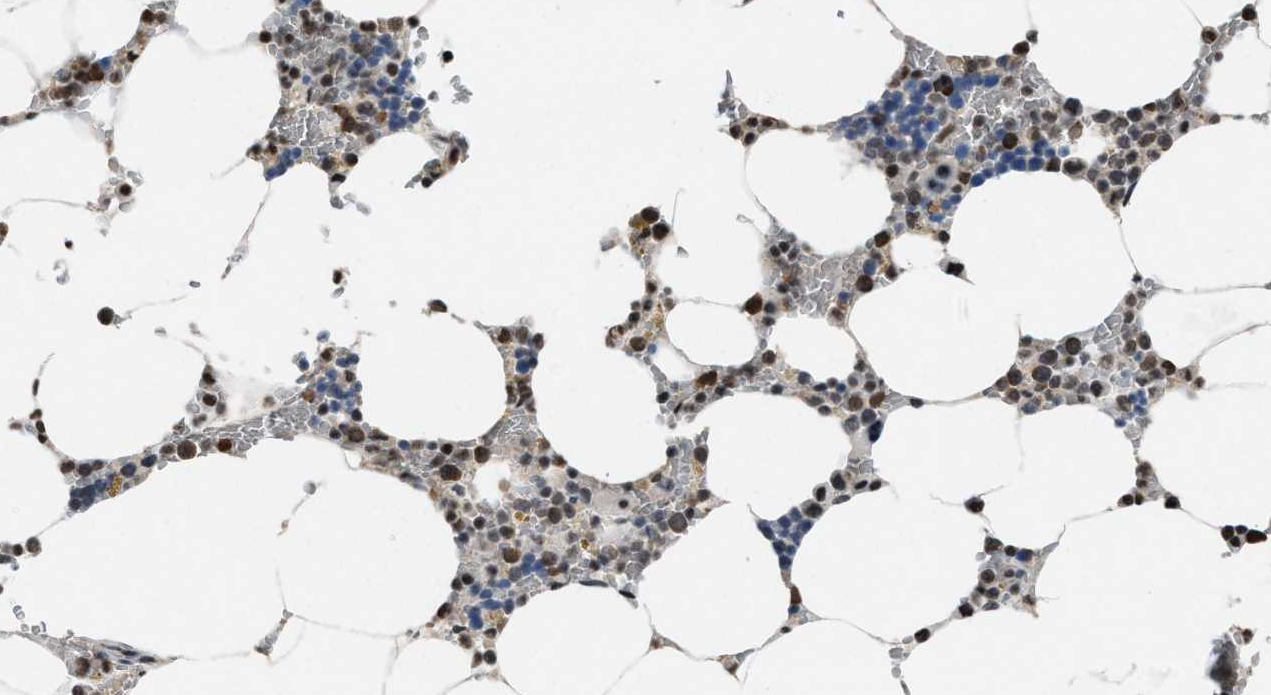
{"staining": {"intensity": "strong", "quantity": "25%-75%", "location": "nuclear"}, "tissue": "bone marrow", "cell_type": "Hematopoietic cells", "image_type": "normal", "snomed": [{"axis": "morphology", "description": "Normal tissue, NOS"}, {"axis": "topography", "description": "Bone marrow"}], "caption": "Immunohistochemistry (IHC) (DAB (3,3'-diaminobenzidine)) staining of normal bone marrow exhibits strong nuclear protein staining in about 25%-75% of hematopoietic cells. Nuclei are stained in blue.", "gene": "NUP88", "patient": {"sex": "male", "age": 70}}